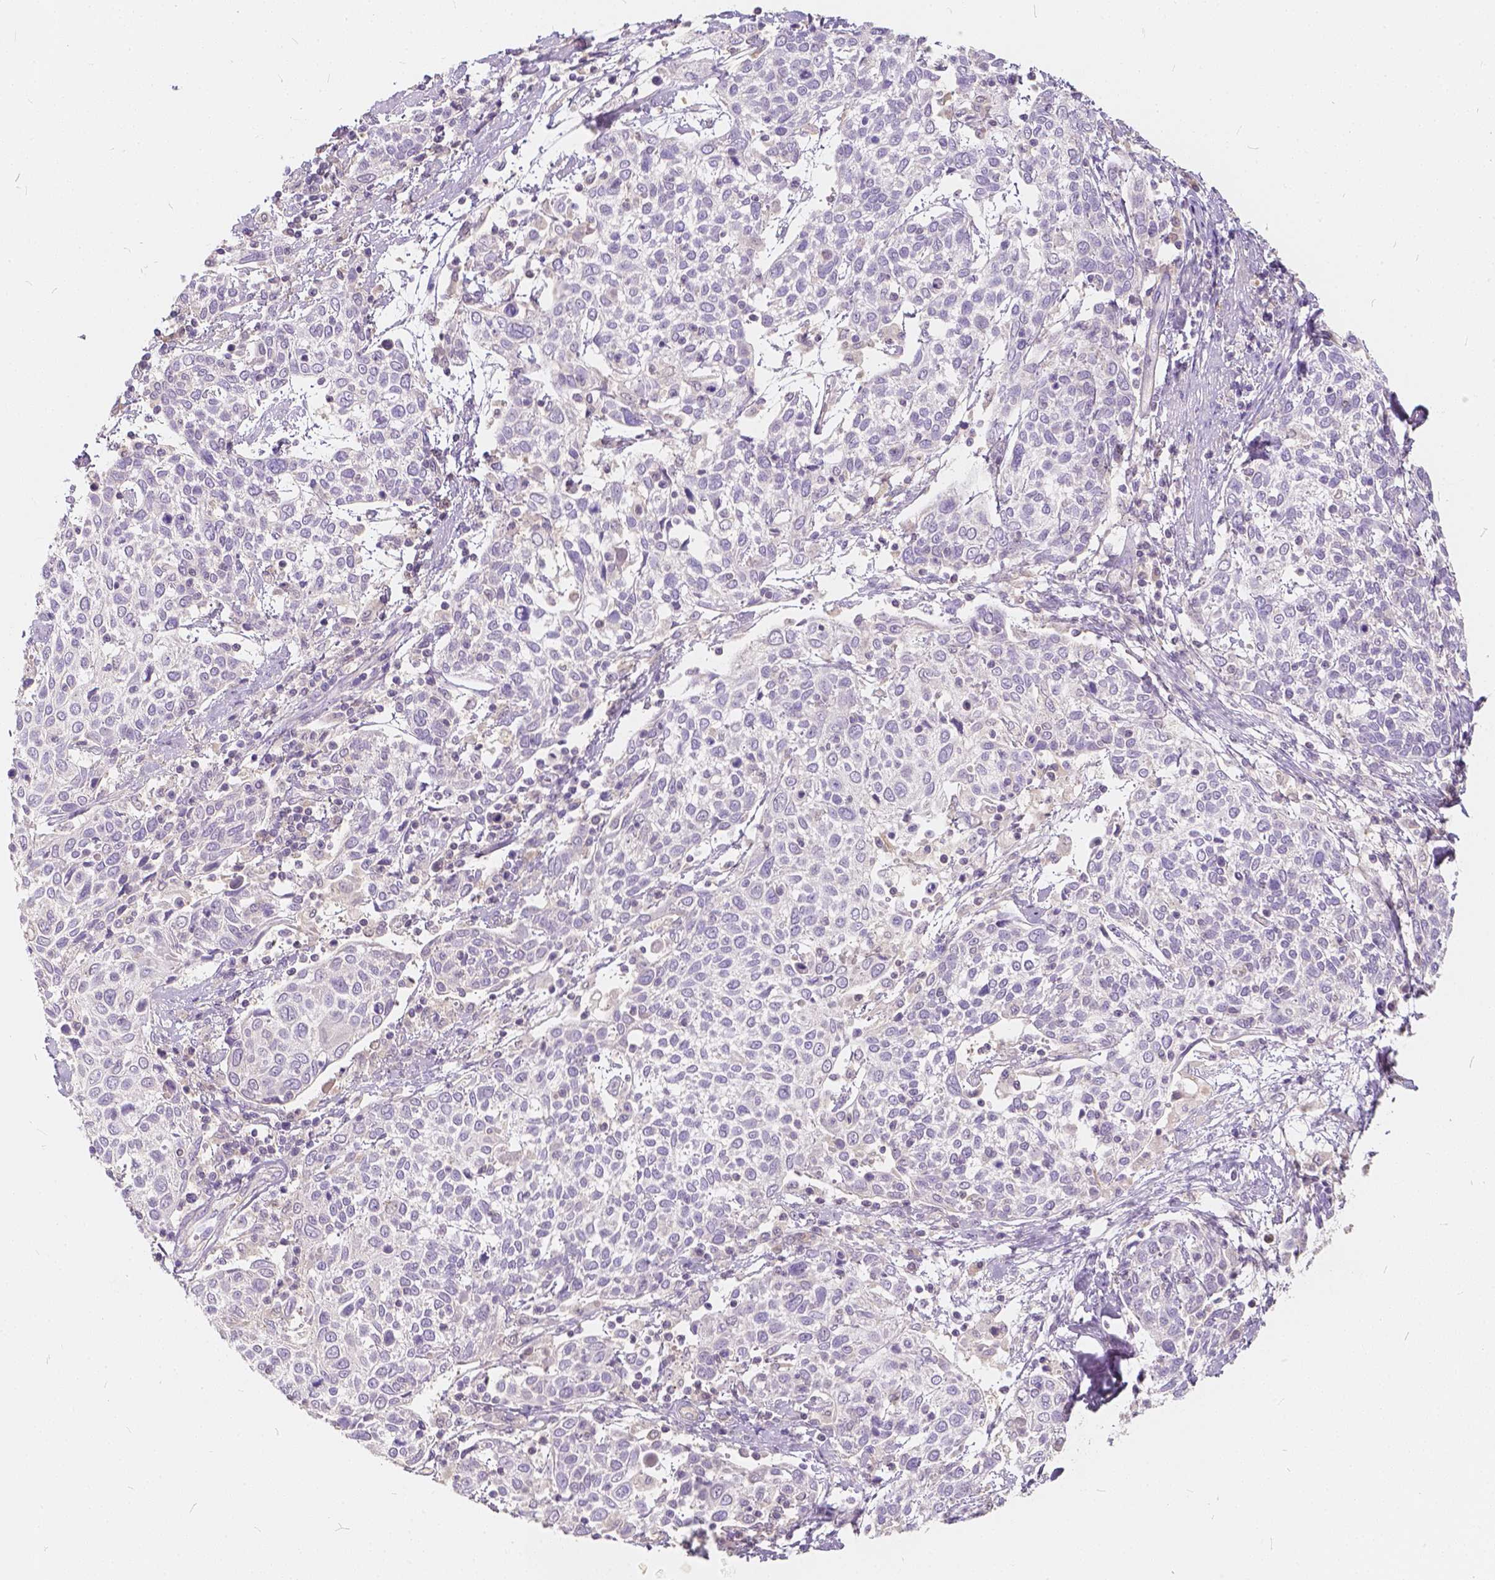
{"staining": {"intensity": "negative", "quantity": "none", "location": "none"}, "tissue": "cervical cancer", "cell_type": "Tumor cells", "image_type": "cancer", "snomed": [{"axis": "morphology", "description": "Squamous cell carcinoma, NOS"}, {"axis": "topography", "description": "Cervix"}], "caption": "This is an immunohistochemistry micrograph of human cervical cancer. There is no staining in tumor cells.", "gene": "KIAA0513", "patient": {"sex": "female", "age": 61}}